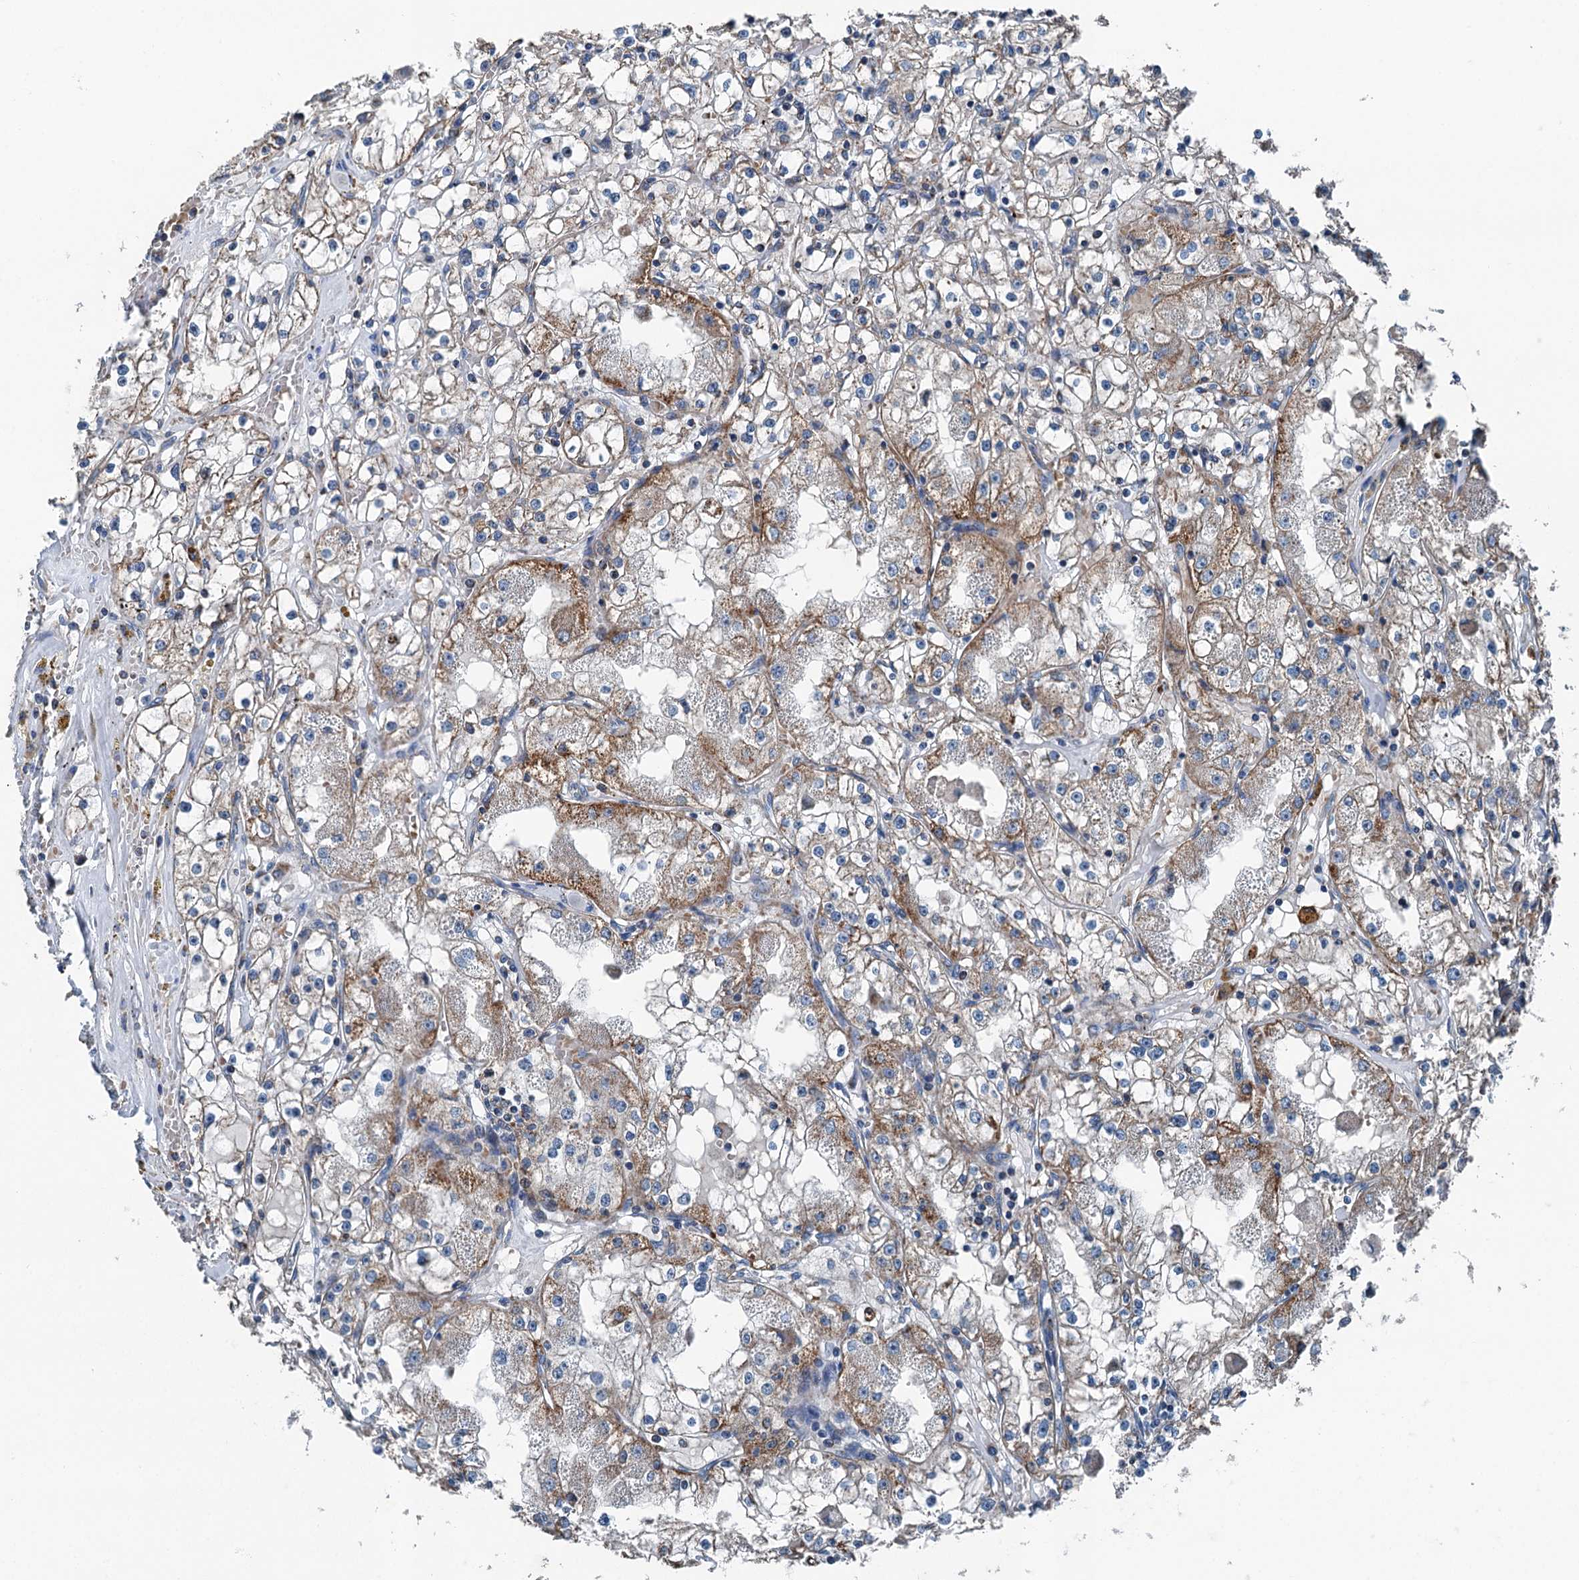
{"staining": {"intensity": "moderate", "quantity": "25%-75%", "location": "cytoplasmic/membranous"}, "tissue": "renal cancer", "cell_type": "Tumor cells", "image_type": "cancer", "snomed": [{"axis": "morphology", "description": "Adenocarcinoma, NOS"}, {"axis": "topography", "description": "Kidney"}], "caption": "Protein staining displays moderate cytoplasmic/membranous positivity in about 25%-75% of tumor cells in renal cancer (adenocarcinoma).", "gene": "TRPT1", "patient": {"sex": "male", "age": 56}}